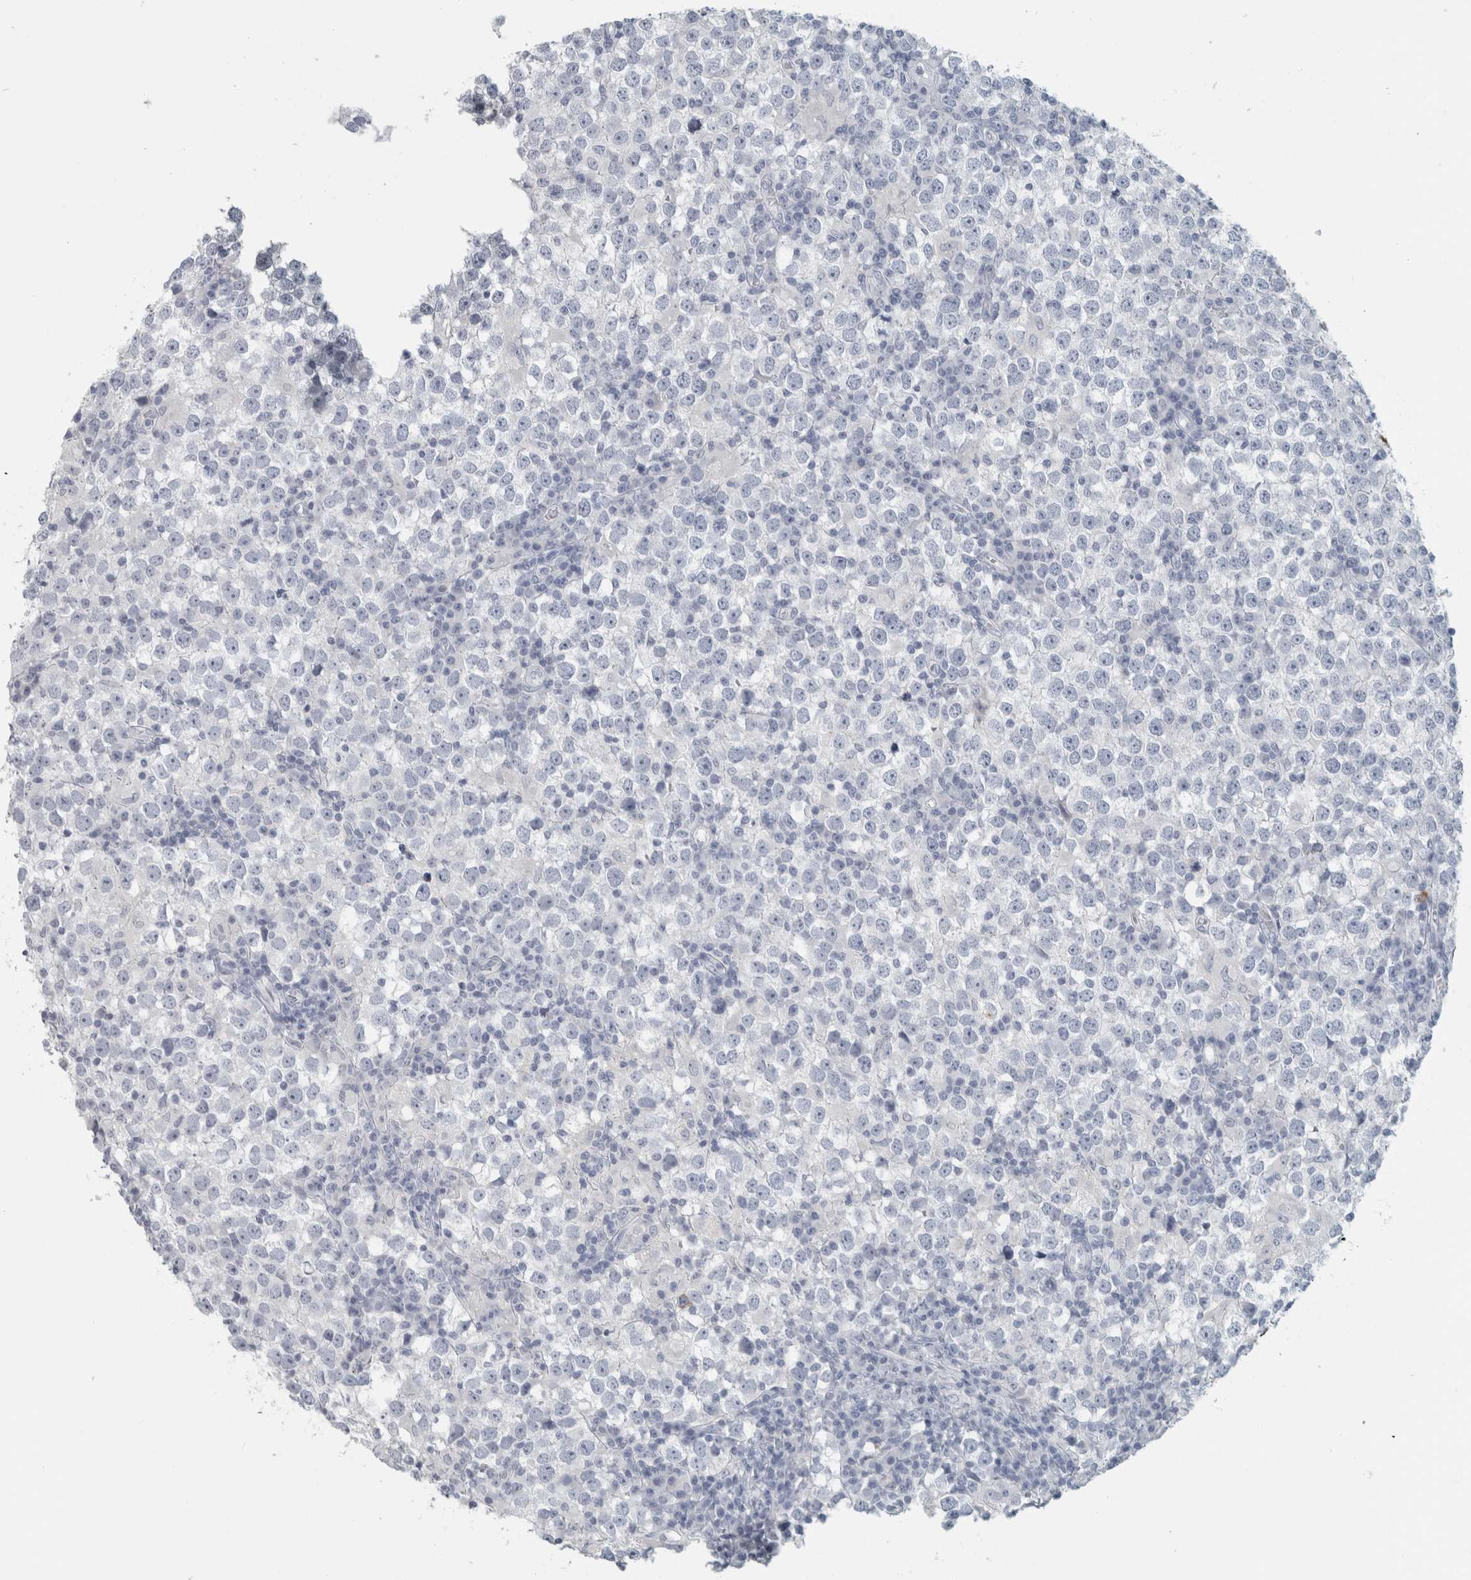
{"staining": {"intensity": "negative", "quantity": "none", "location": "none"}, "tissue": "testis cancer", "cell_type": "Tumor cells", "image_type": "cancer", "snomed": [{"axis": "morphology", "description": "Seminoma, NOS"}, {"axis": "topography", "description": "Testis"}], "caption": "This is a photomicrograph of IHC staining of testis cancer, which shows no positivity in tumor cells.", "gene": "SLC28A3", "patient": {"sex": "male", "age": 65}}